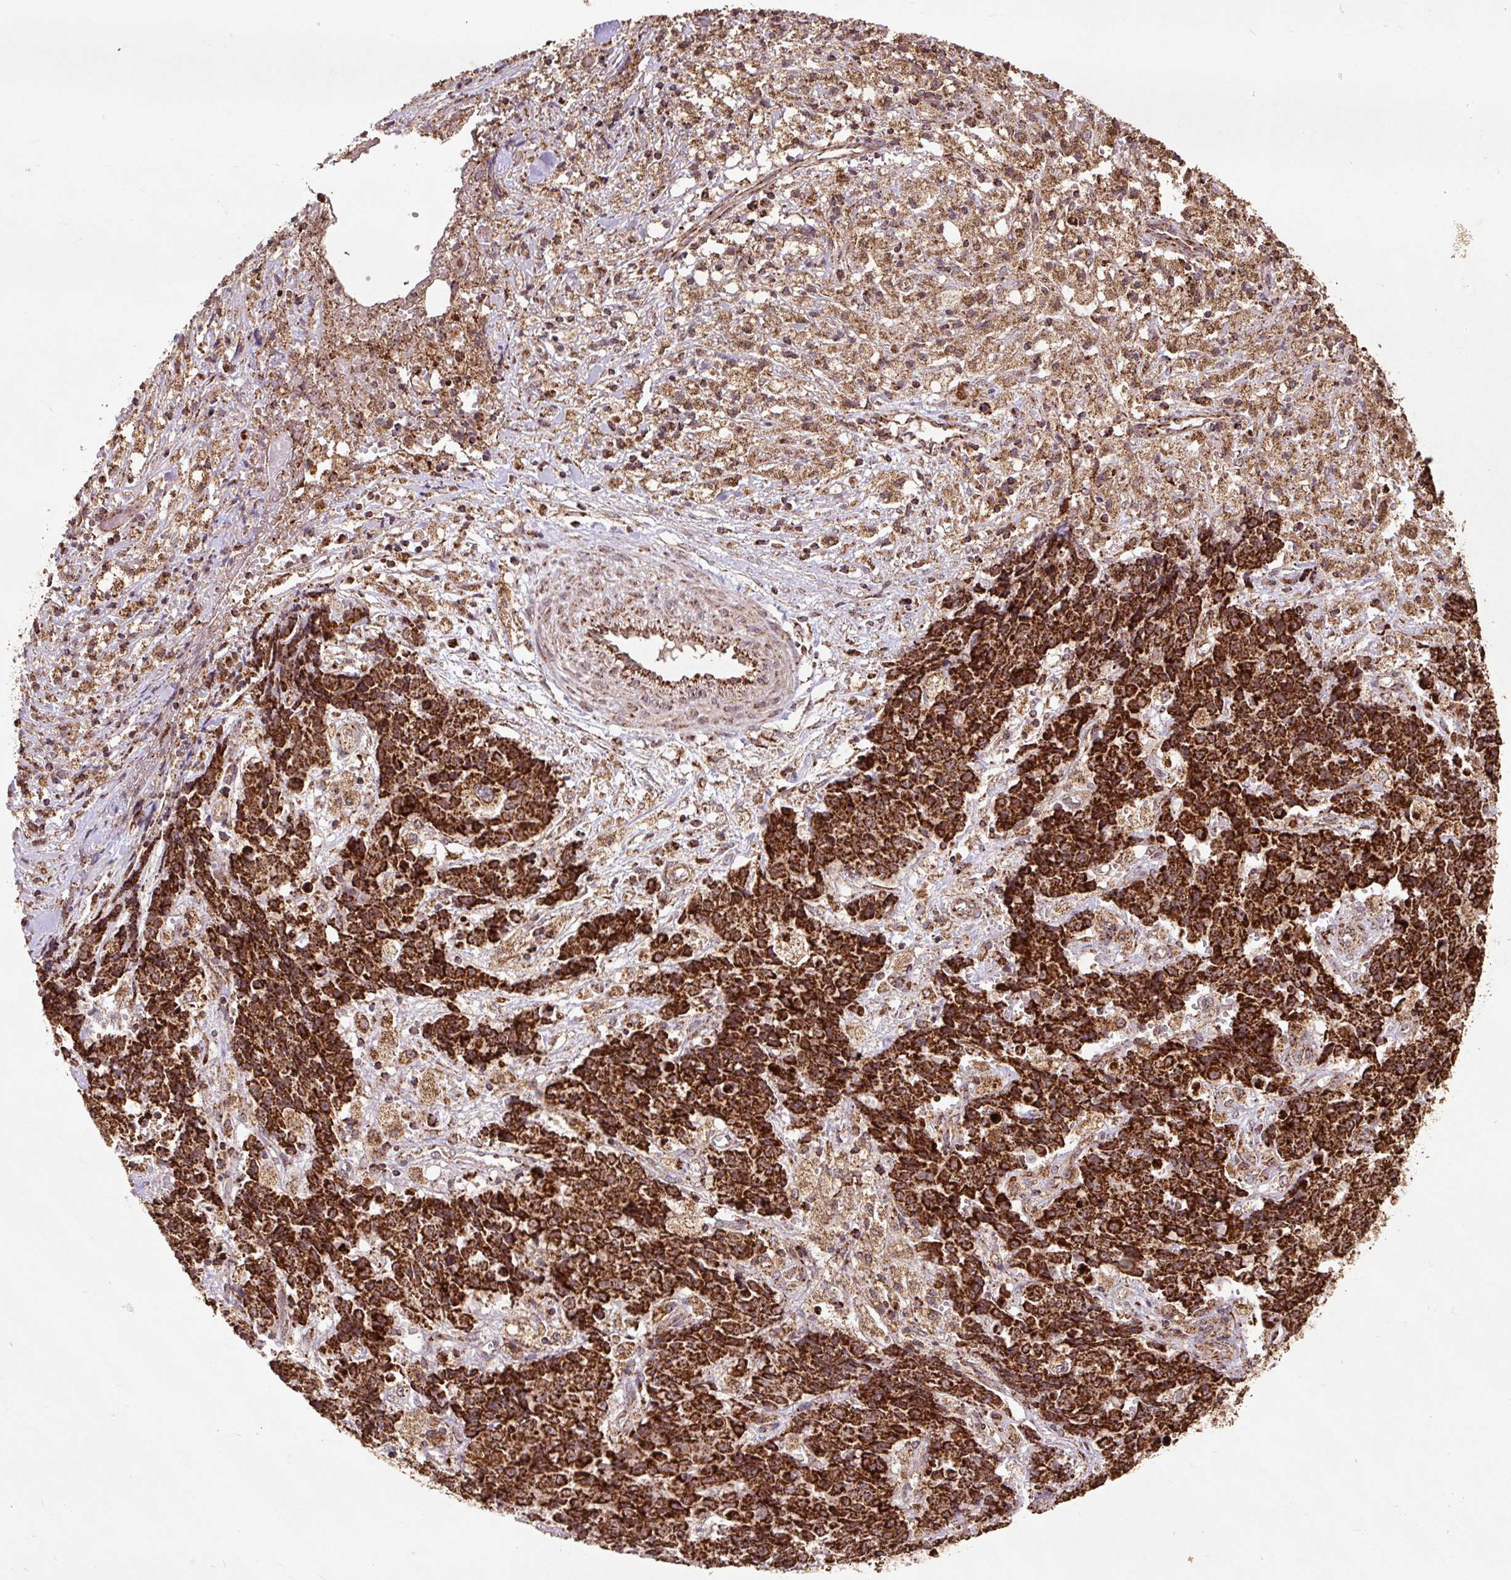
{"staining": {"intensity": "strong", "quantity": ">75%", "location": "cytoplasmic/membranous"}, "tissue": "ovarian cancer", "cell_type": "Tumor cells", "image_type": "cancer", "snomed": [{"axis": "morphology", "description": "Carcinoma, endometroid"}, {"axis": "topography", "description": "Ovary"}], "caption": "The photomicrograph shows immunohistochemical staining of ovarian cancer (endometroid carcinoma). There is strong cytoplasmic/membranous staining is present in approximately >75% of tumor cells.", "gene": "ATP5F1A", "patient": {"sex": "female", "age": 42}}